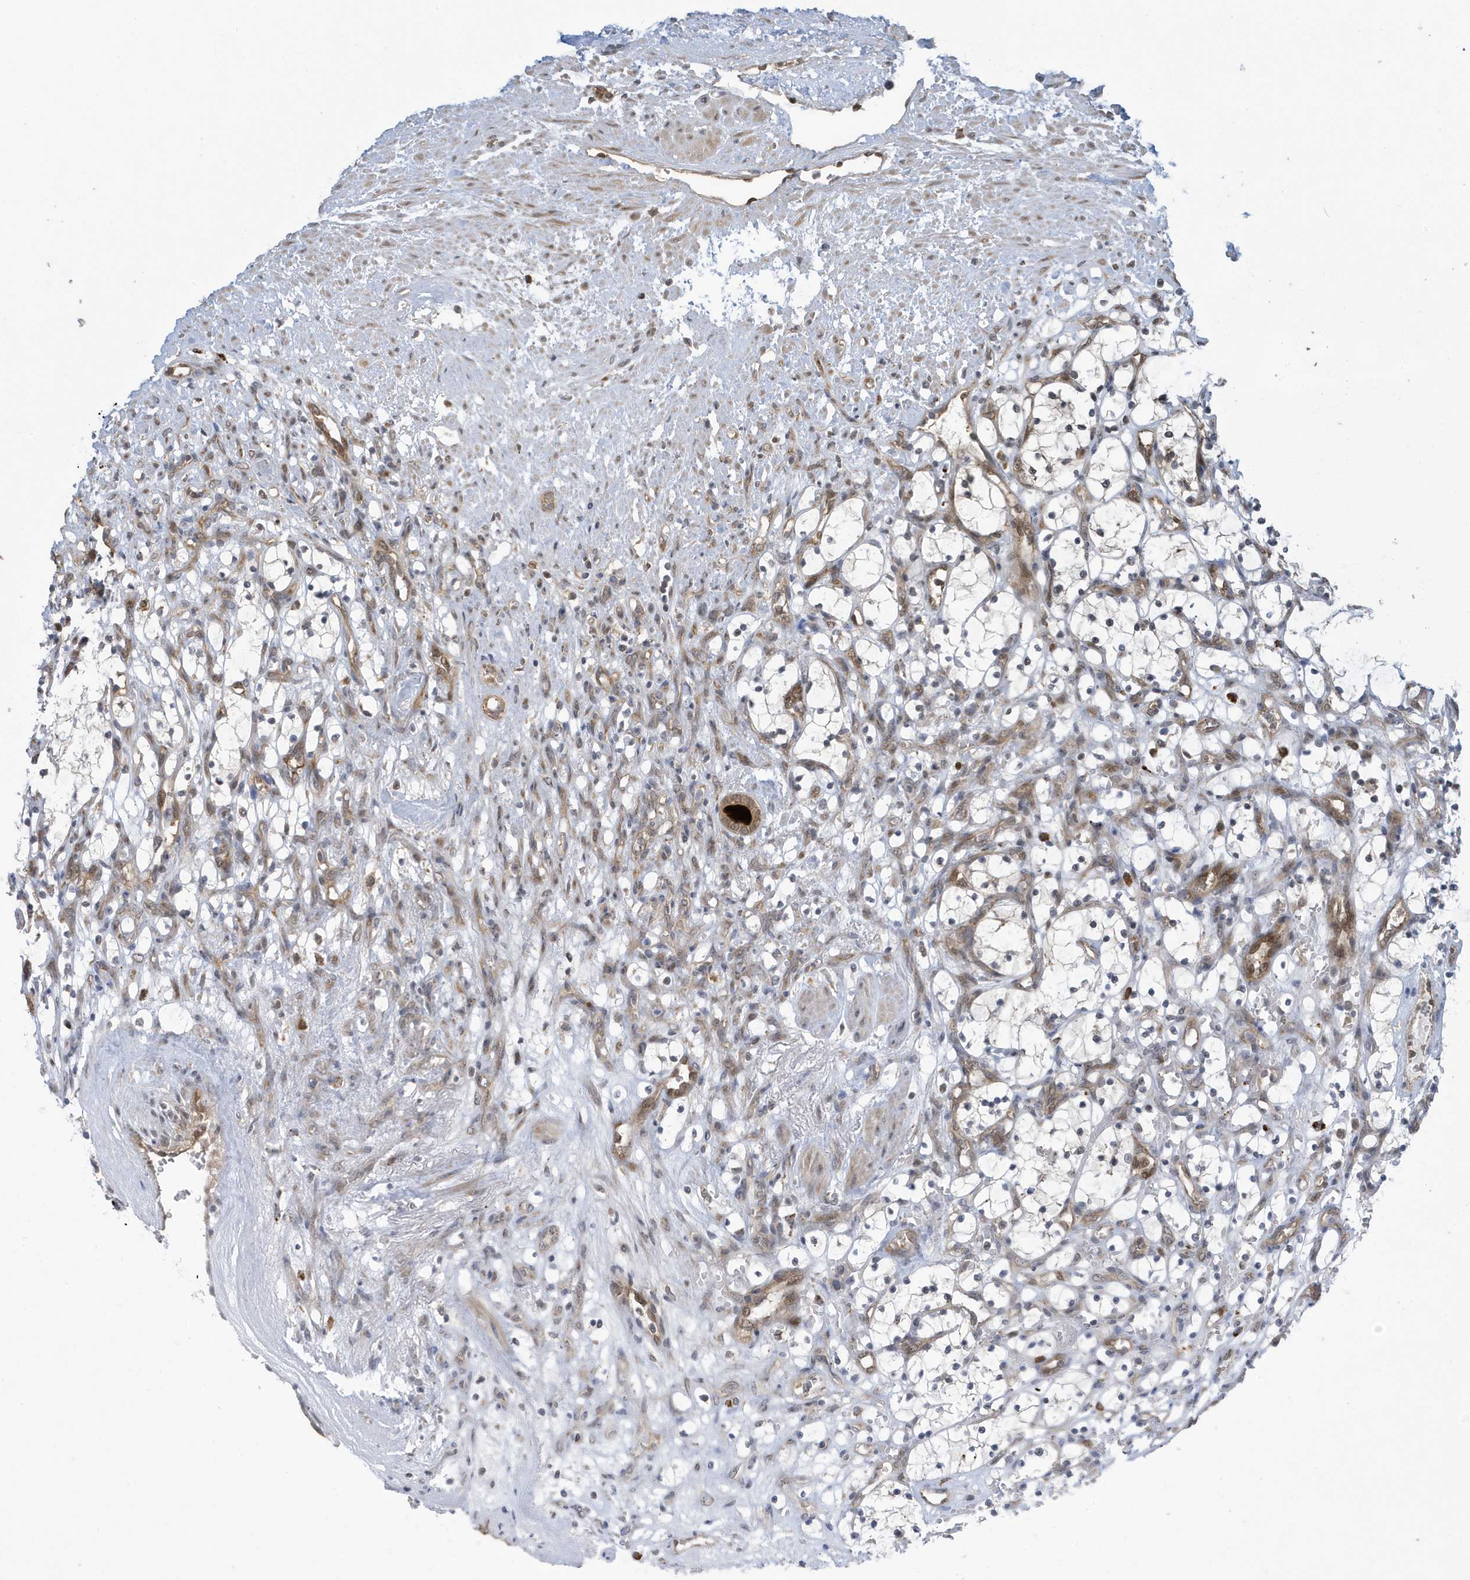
{"staining": {"intensity": "negative", "quantity": "none", "location": "none"}, "tissue": "renal cancer", "cell_type": "Tumor cells", "image_type": "cancer", "snomed": [{"axis": "morphology", "description": "Adenocarcinoma, NOS"}, {"axis": "topography", "description": "Kidney"}], "caption": "Immunohistochemistry of human renal cancer (adenocarcinoma) reveals no expression in tumor cells.", "gene": "NCOA7", "patient": {"sex": "female", "age": 69}}